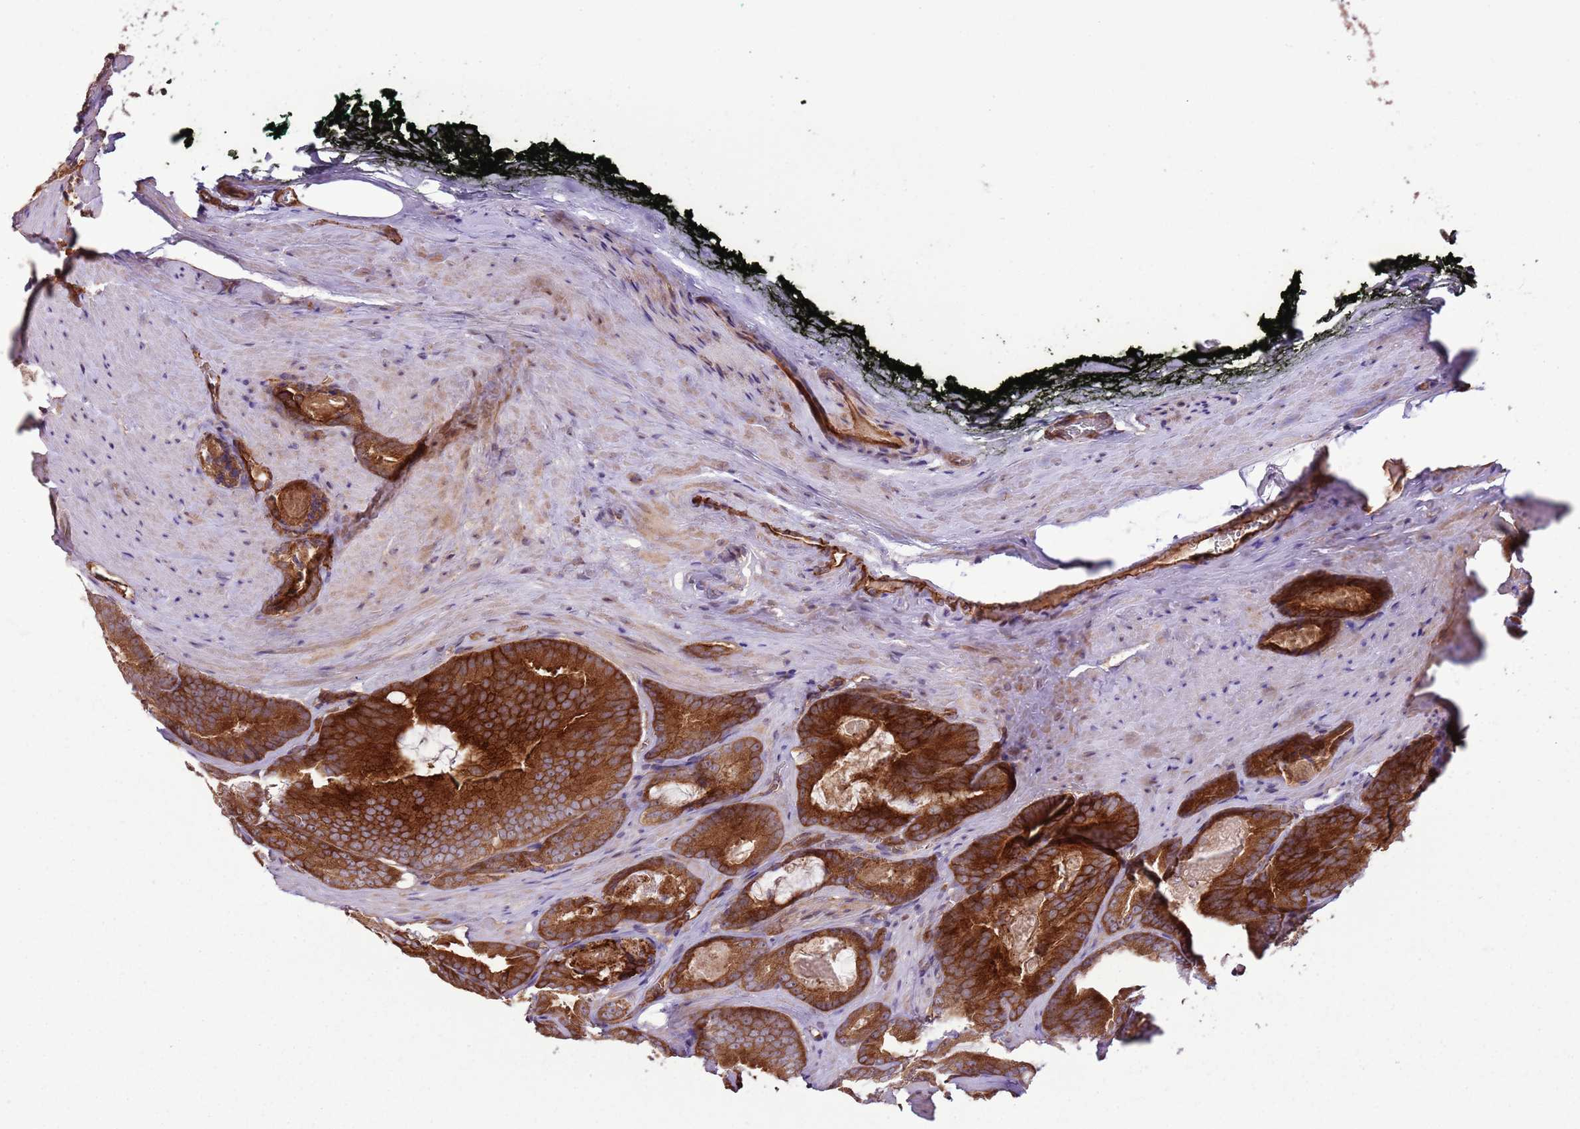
{"staining": {"intensity": "strong", "quantity": ">75%", "location": "cytoplasmic/membranous"}, "tissue": "prostate cancer", "cell_type": "Tumor cells", "image_type": "cancer", "snomed": [{"axis": "morphology", "description": "Adenocarcinoma, High grade"}, {"axis": "topography", "description": "Prostate"}], "caption": "High-grade adenocarcinoma (prostate) tissue displays strong cytoplasmic/membranous positivity in about >75% of tumor cells, visualized by immunohistochemistry.", "gene": "ZNF827", "patient": {"sex": "male", "age": 66}}